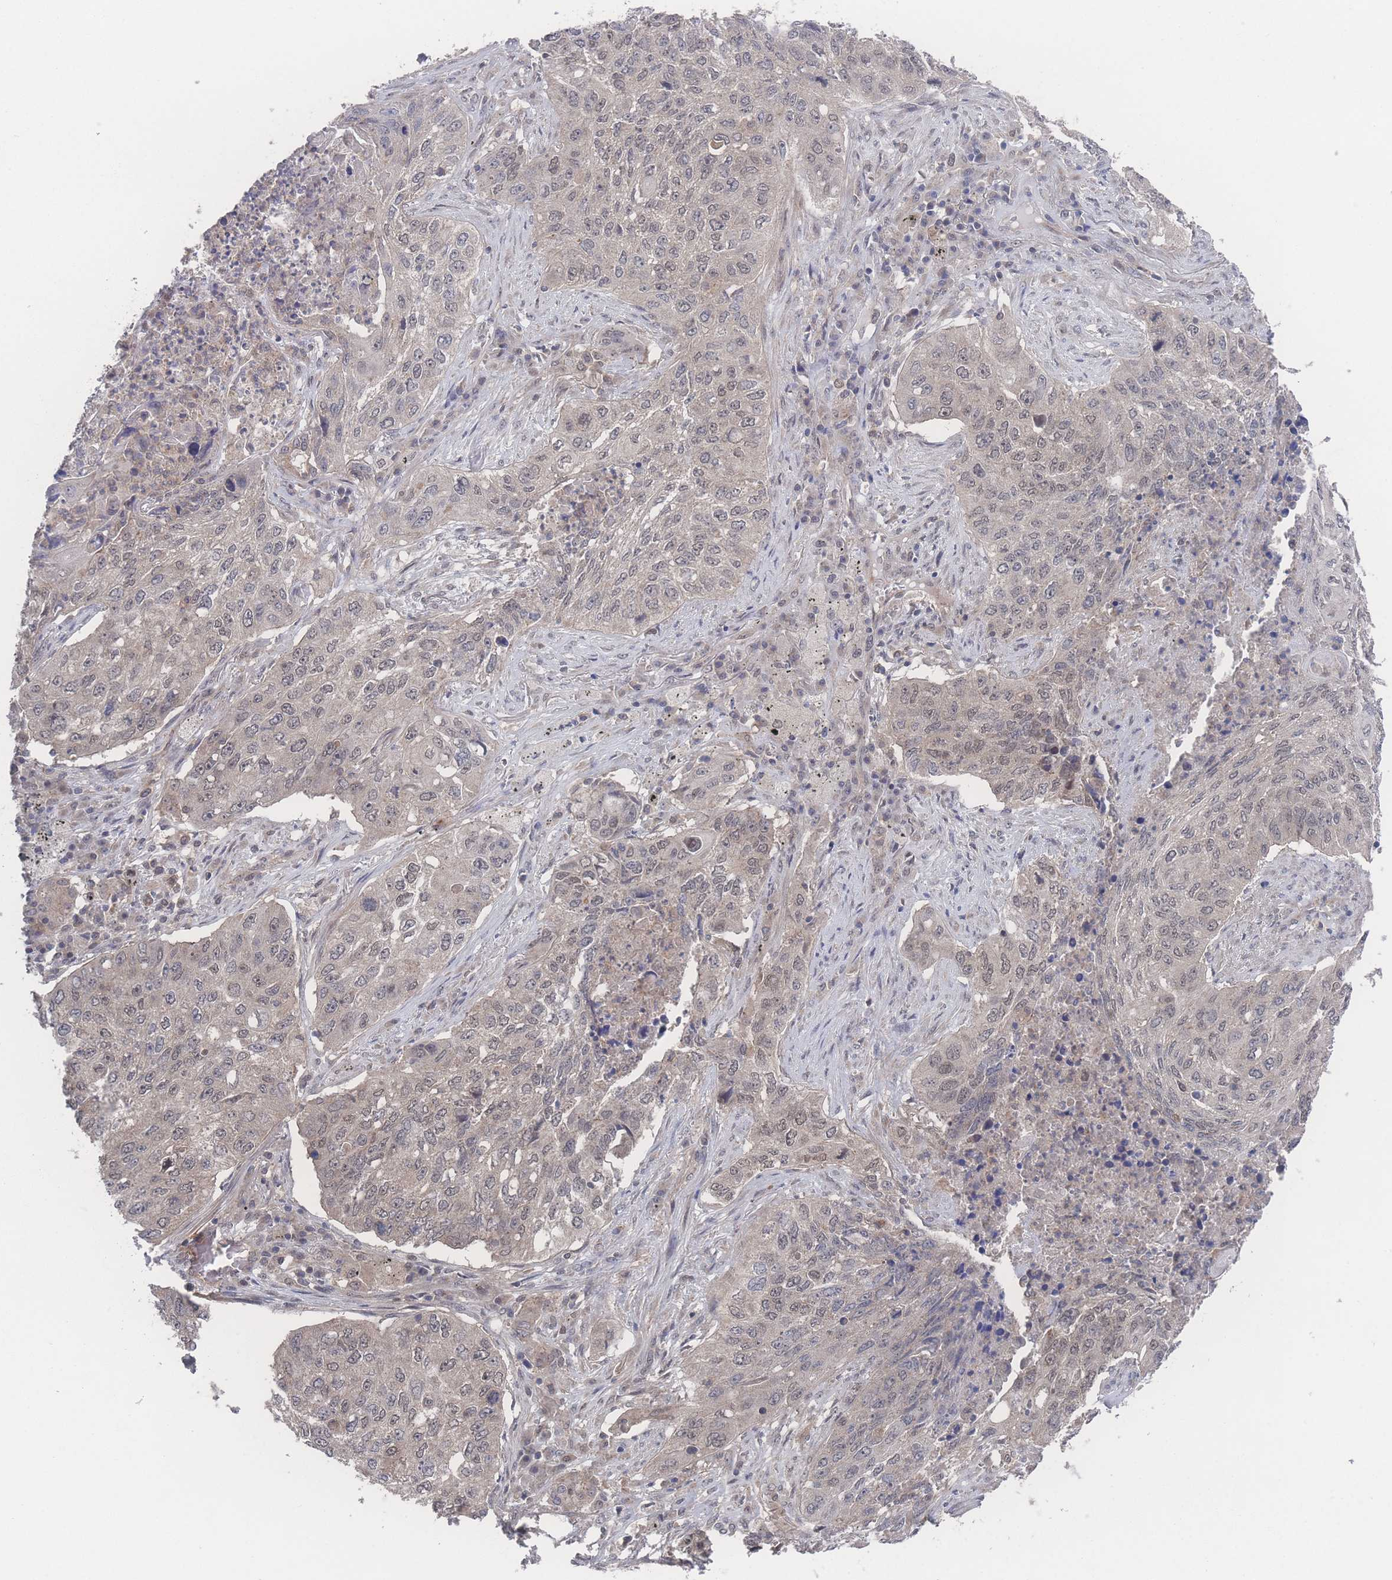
{"staining": {"intensity": "weak", "quantity": ">75%", "location": "cytoplasmic/membranous,nuclear"}, "tissue": "lung cancer", "cell_type": "Tumor cells", "image_type": "cancer", "snomed": [{"axis": "morphology", "description": "Squamous cell carcinoma, NOS"}, {"axis": "topography", "description": "Lung"}], "caption": "A brown stain labels weak cytoplasmic/membranous and nuclear expression of a protein in lung cancer (squamous cell carcinoma) tumor cells.", "gene": "NBEAL1", "patient": {"sex": "female", "age": 63}}